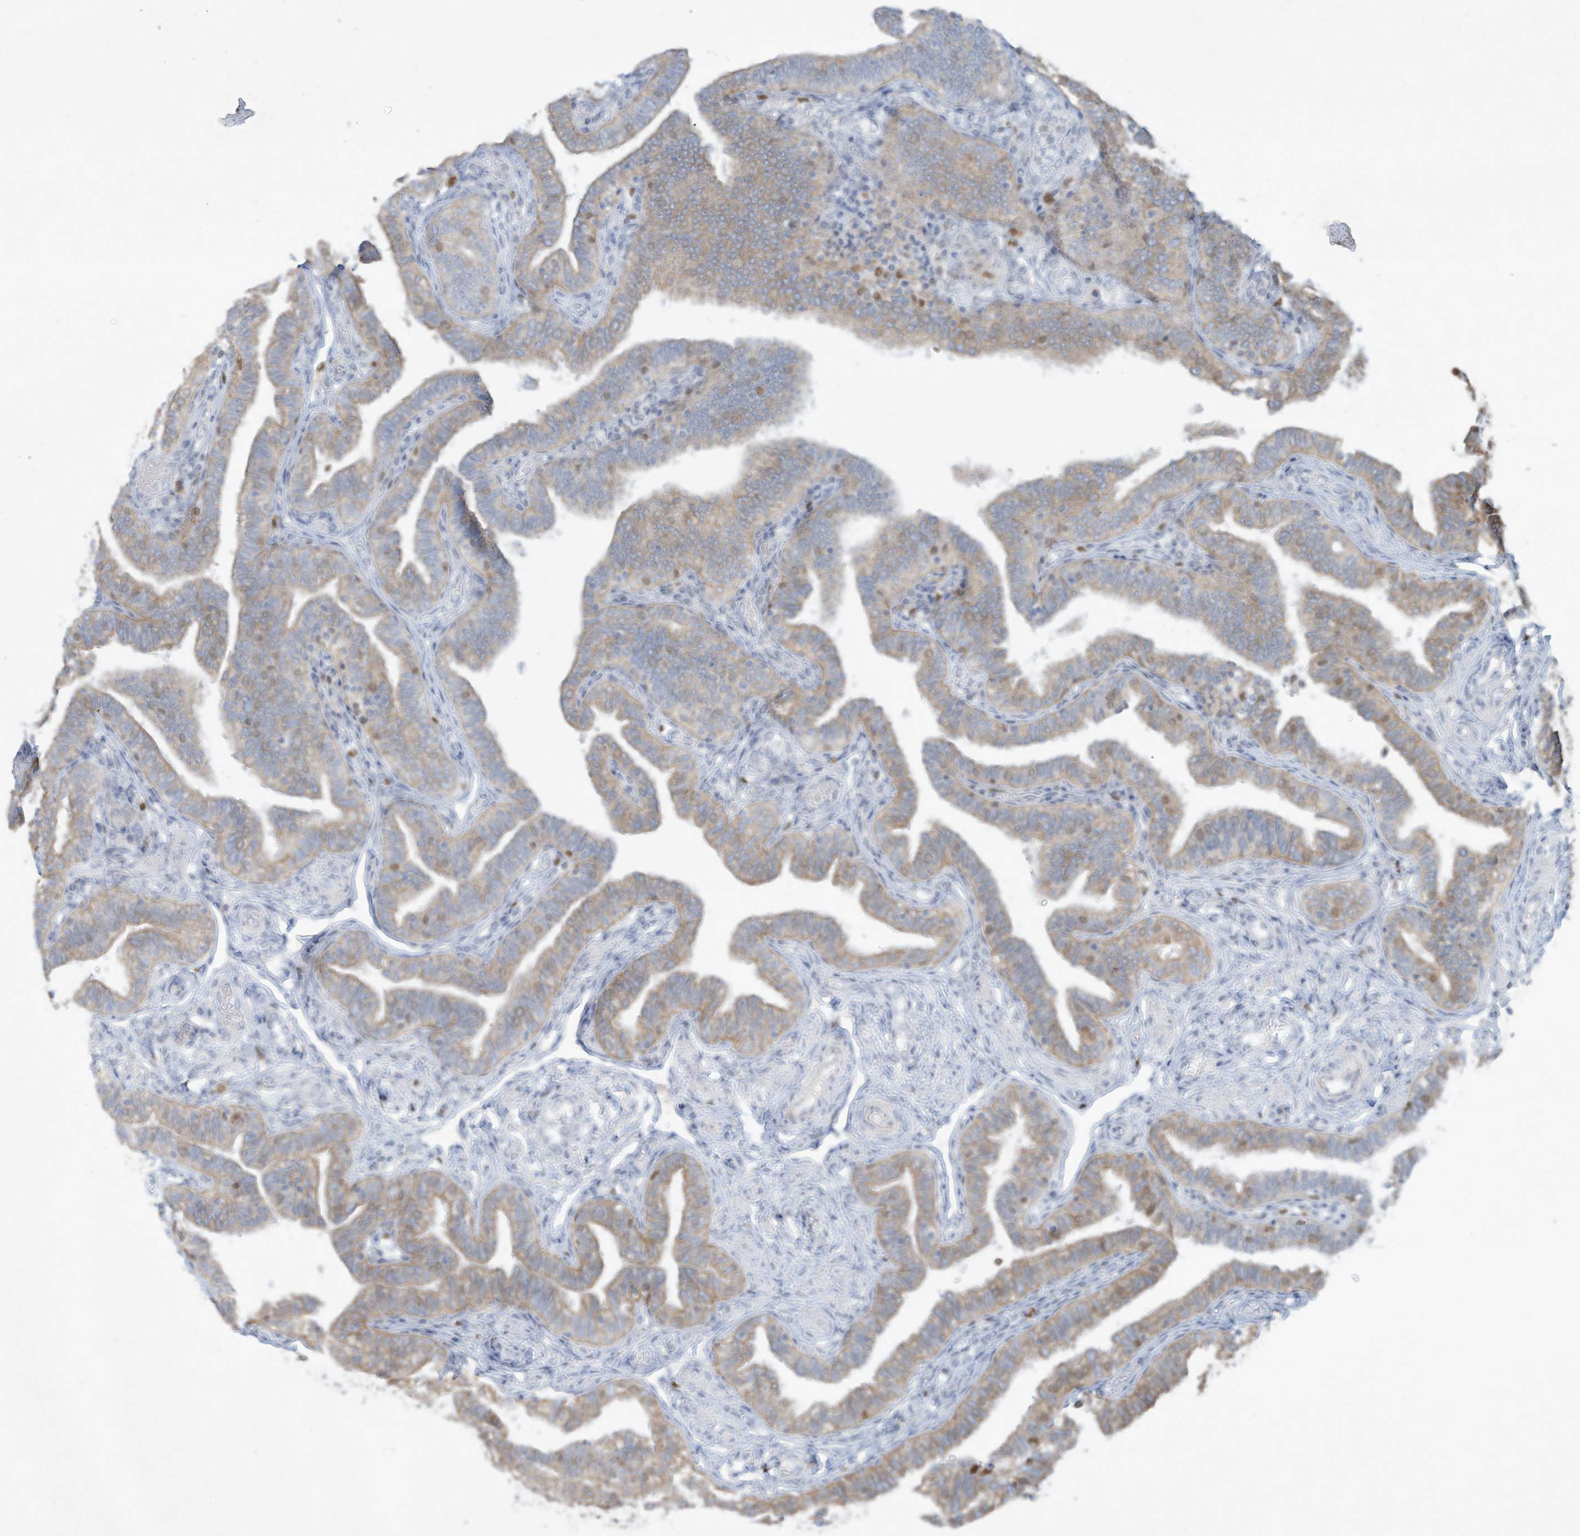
{"staining": {"intensity": "moderate", "quantity": "25%-75%", "location": "cytoplasmic/membranous,nuclear"}, "tissue": "fallopian tube", "cell_type": "Glandular cells", "image_type": "normal", "snomed": [{"axis": "morphology", "description": "Normal tissue, NOS"}, {"axis": "topography", "description": "Fallopian tube"}], "caption": "Fallopian tube stained with immunohistochemistry (IHC) shows moderate cytoplasmic/membranous,nuclear expression in about 25%-75% of glandular cells. (brown staining indicates protein expression, while blue staining denotes nuclei).", "gene": "TUBE1", "patient": {"sex": "female", "age": 39}}